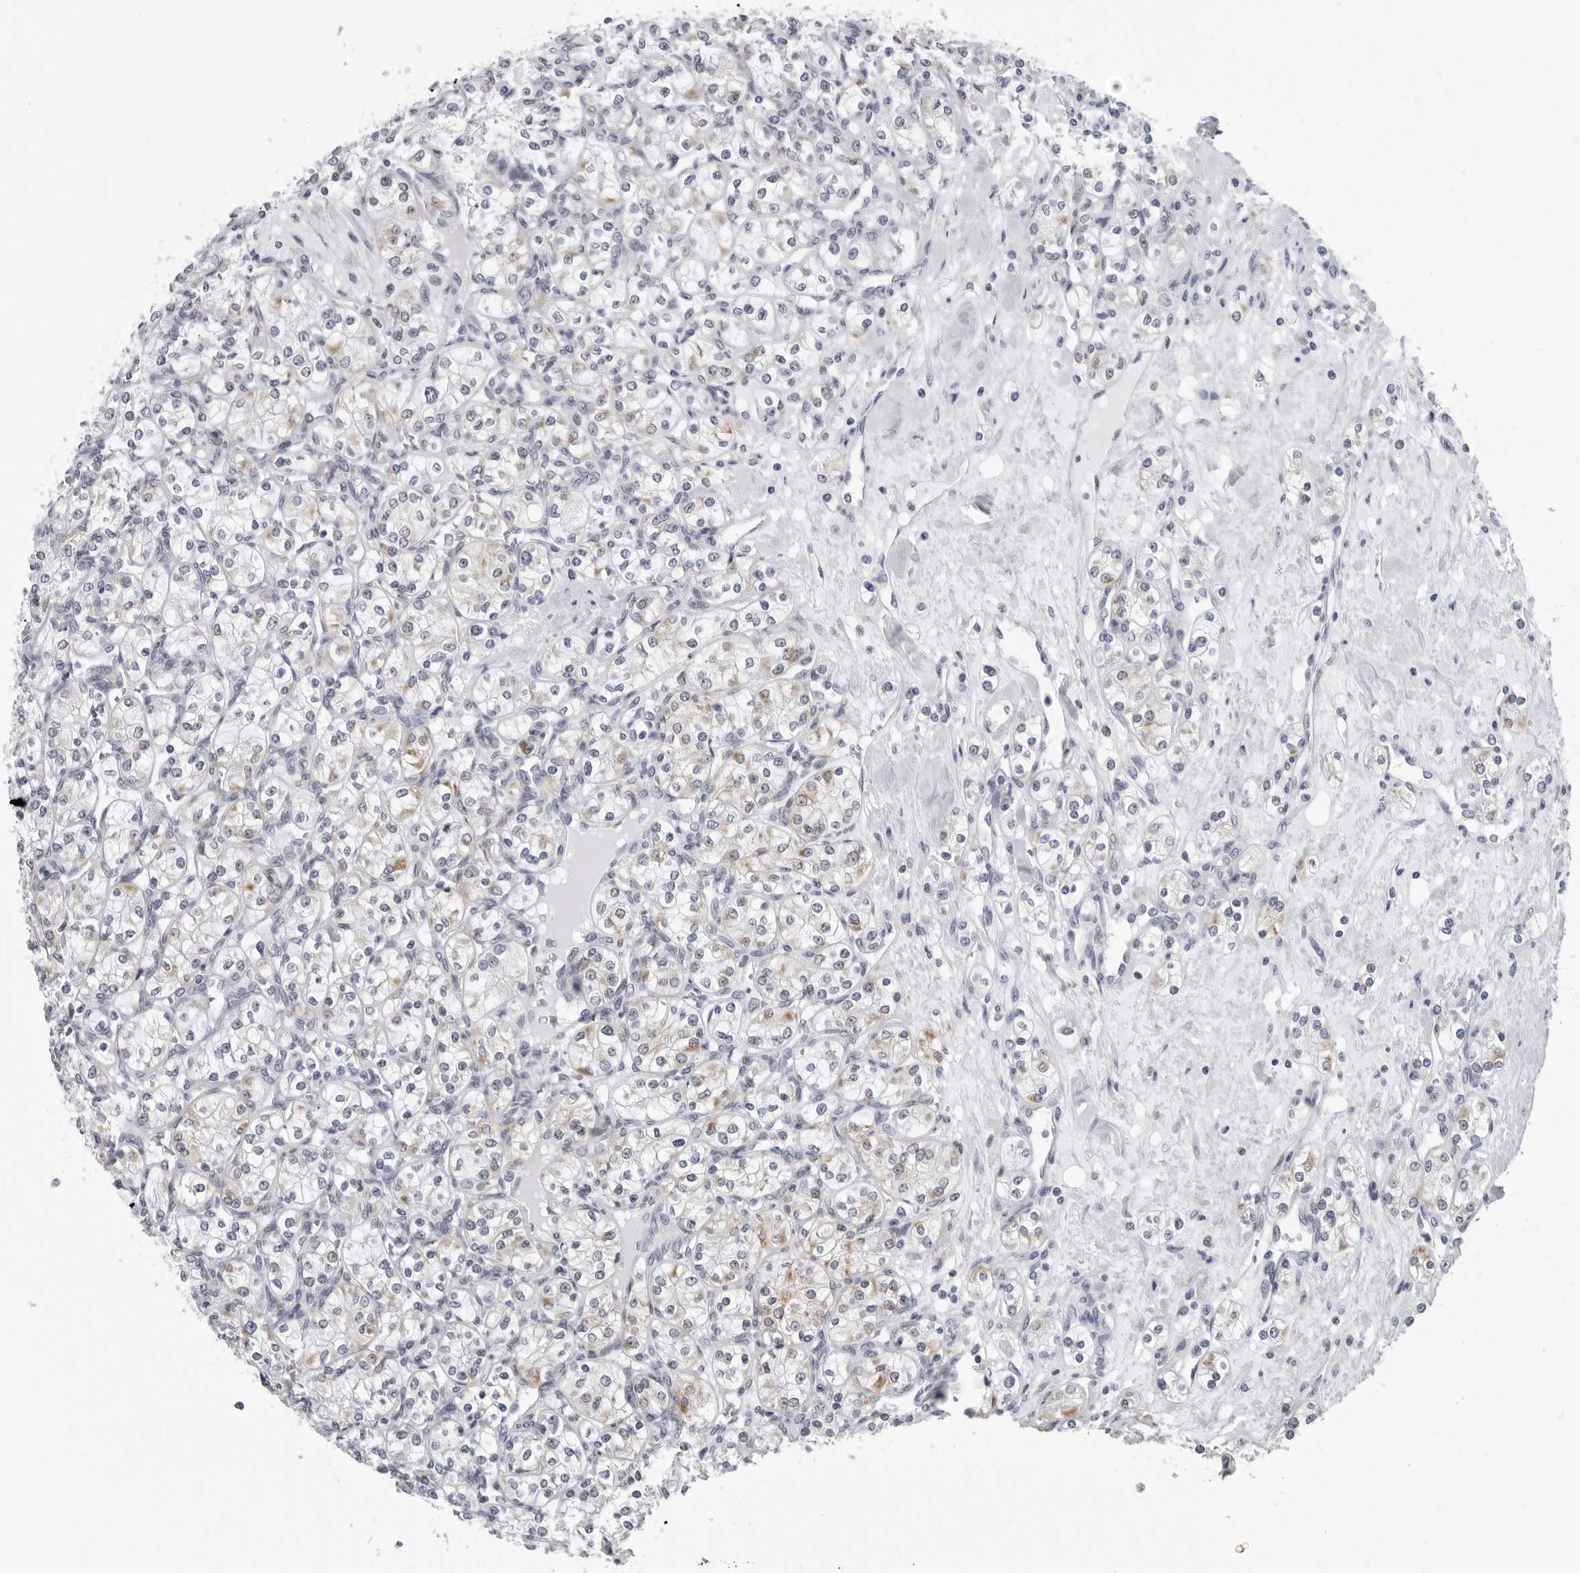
{"staining": {"intensity": "moderate", "quantity": "<25%", "location": "cytoplasmic/membranous"}, "tissue": "renal cancer", "cell_type": "Tumor cells", "image_type": "cancer", "snomed": [{"axis": "morphology", "description": "Adenocarcinoma, NOS"}, {"axis": "topography", "description": "Kidney"}], "caption": "A brown stain labels moderate cytoplasmic/membranous expression of a protein in renal cancer (adenocarcinoma) tumor cells.", "gene": "CPT2", "patient": {"sex": "male", "age": 77}}